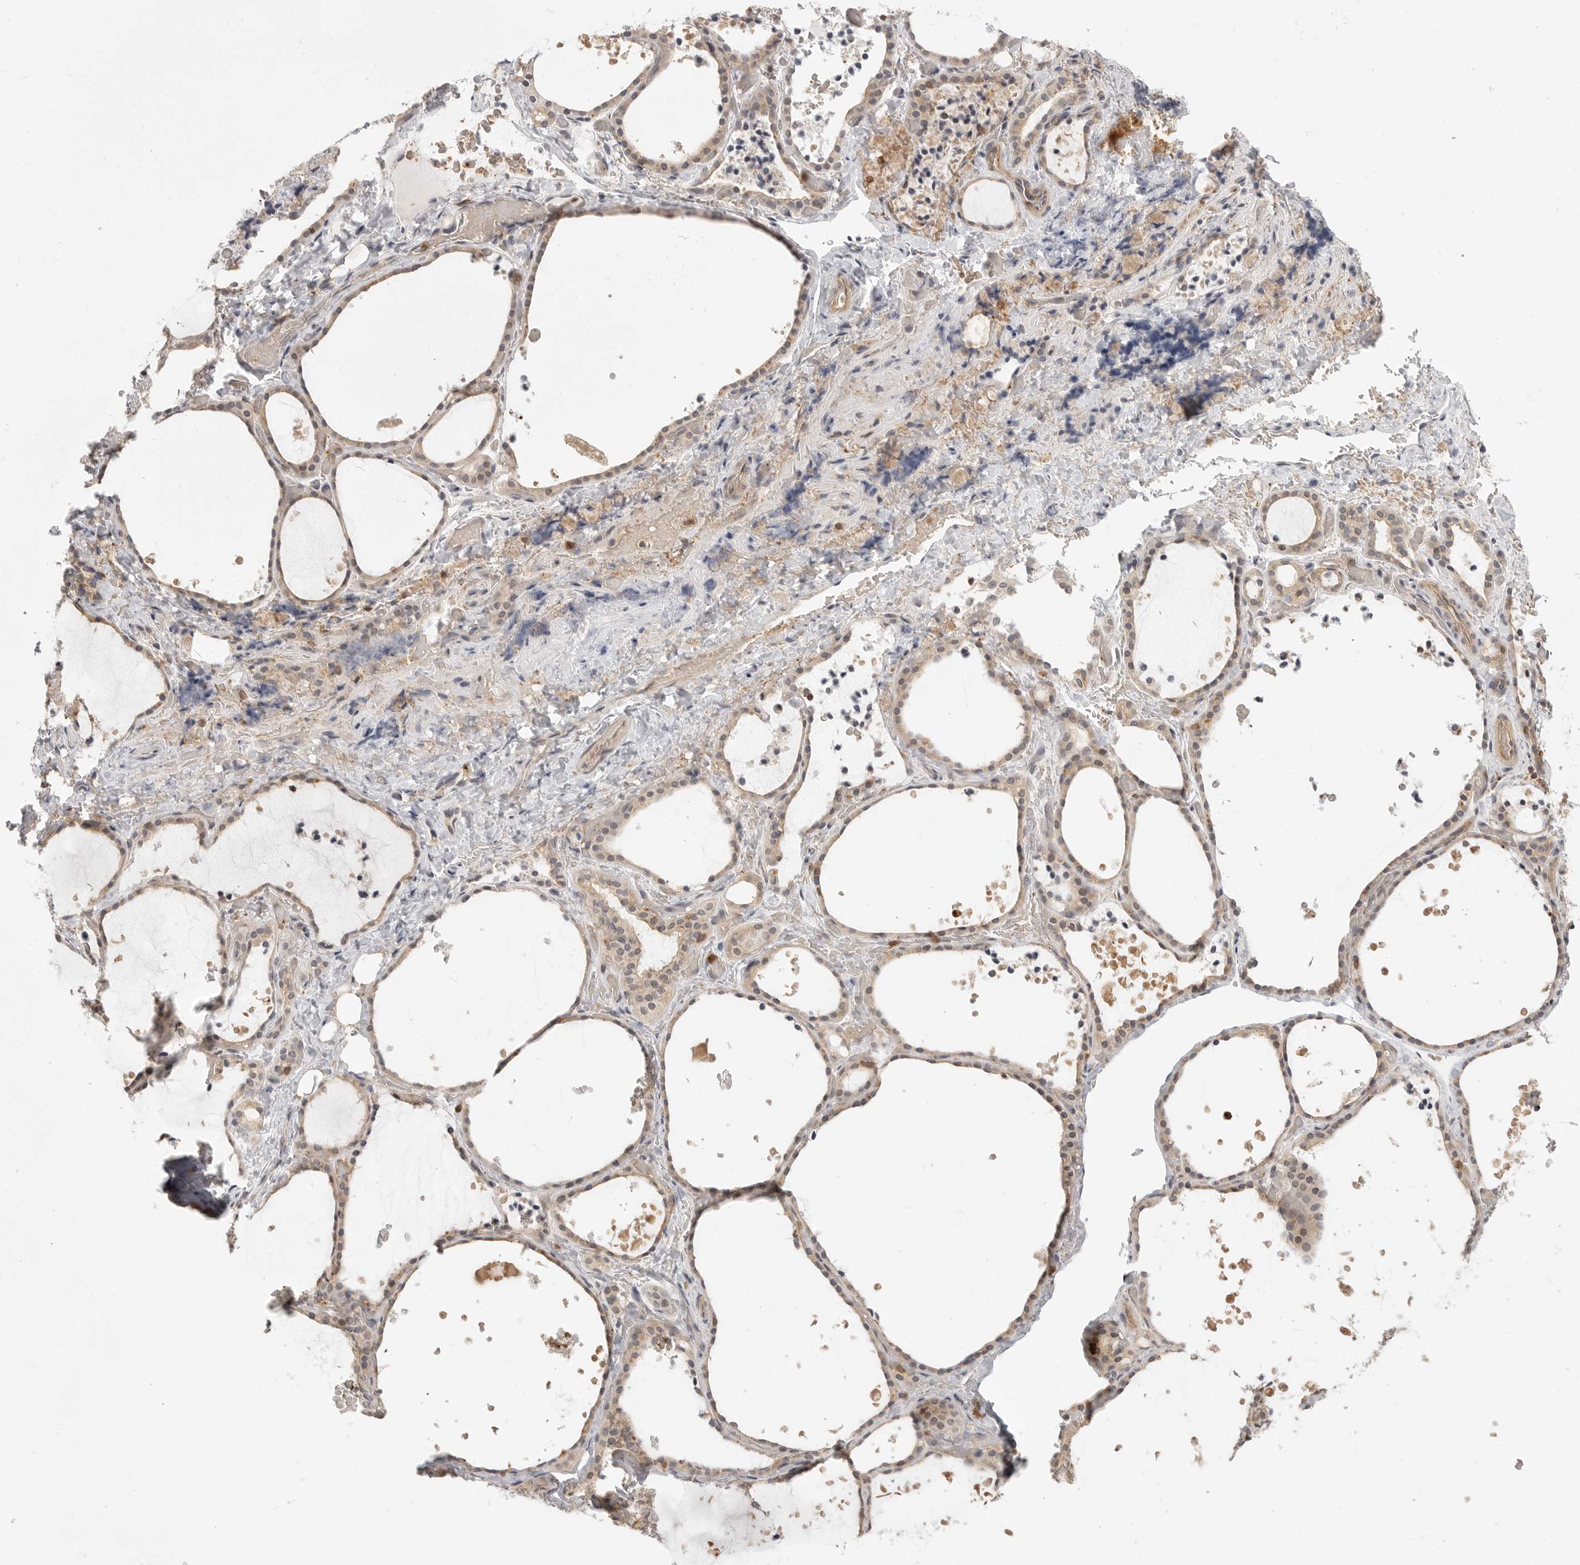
{"staining": {"intensity": "weak", "quantity": ">75%", "location": "cytoplasmic/membranous"}, "tissue": "thyroid gland", "cell_type": "Glandular cells", "image_type": "normal", "snomed": [{"axis": "morphology", "description": "Normal tissue, NOS"}, {"axis": "topography", "description": "Thyroid gland"}], "caption": "Thyroid gland stained with DAB (3,3'-diaminobenzidine) IHC demonstrates low levels of weak cytoplasmic/membranous positivity in approximately >75% of glandular cells. The staining was performed using DAB (3,3'-diaminobenzidine), with brown indicating positive protein expression. Nuclei are stained blue with hematoxylin.", "gene": "DBNL", "patient": {"sex": "female", "age": 44}}